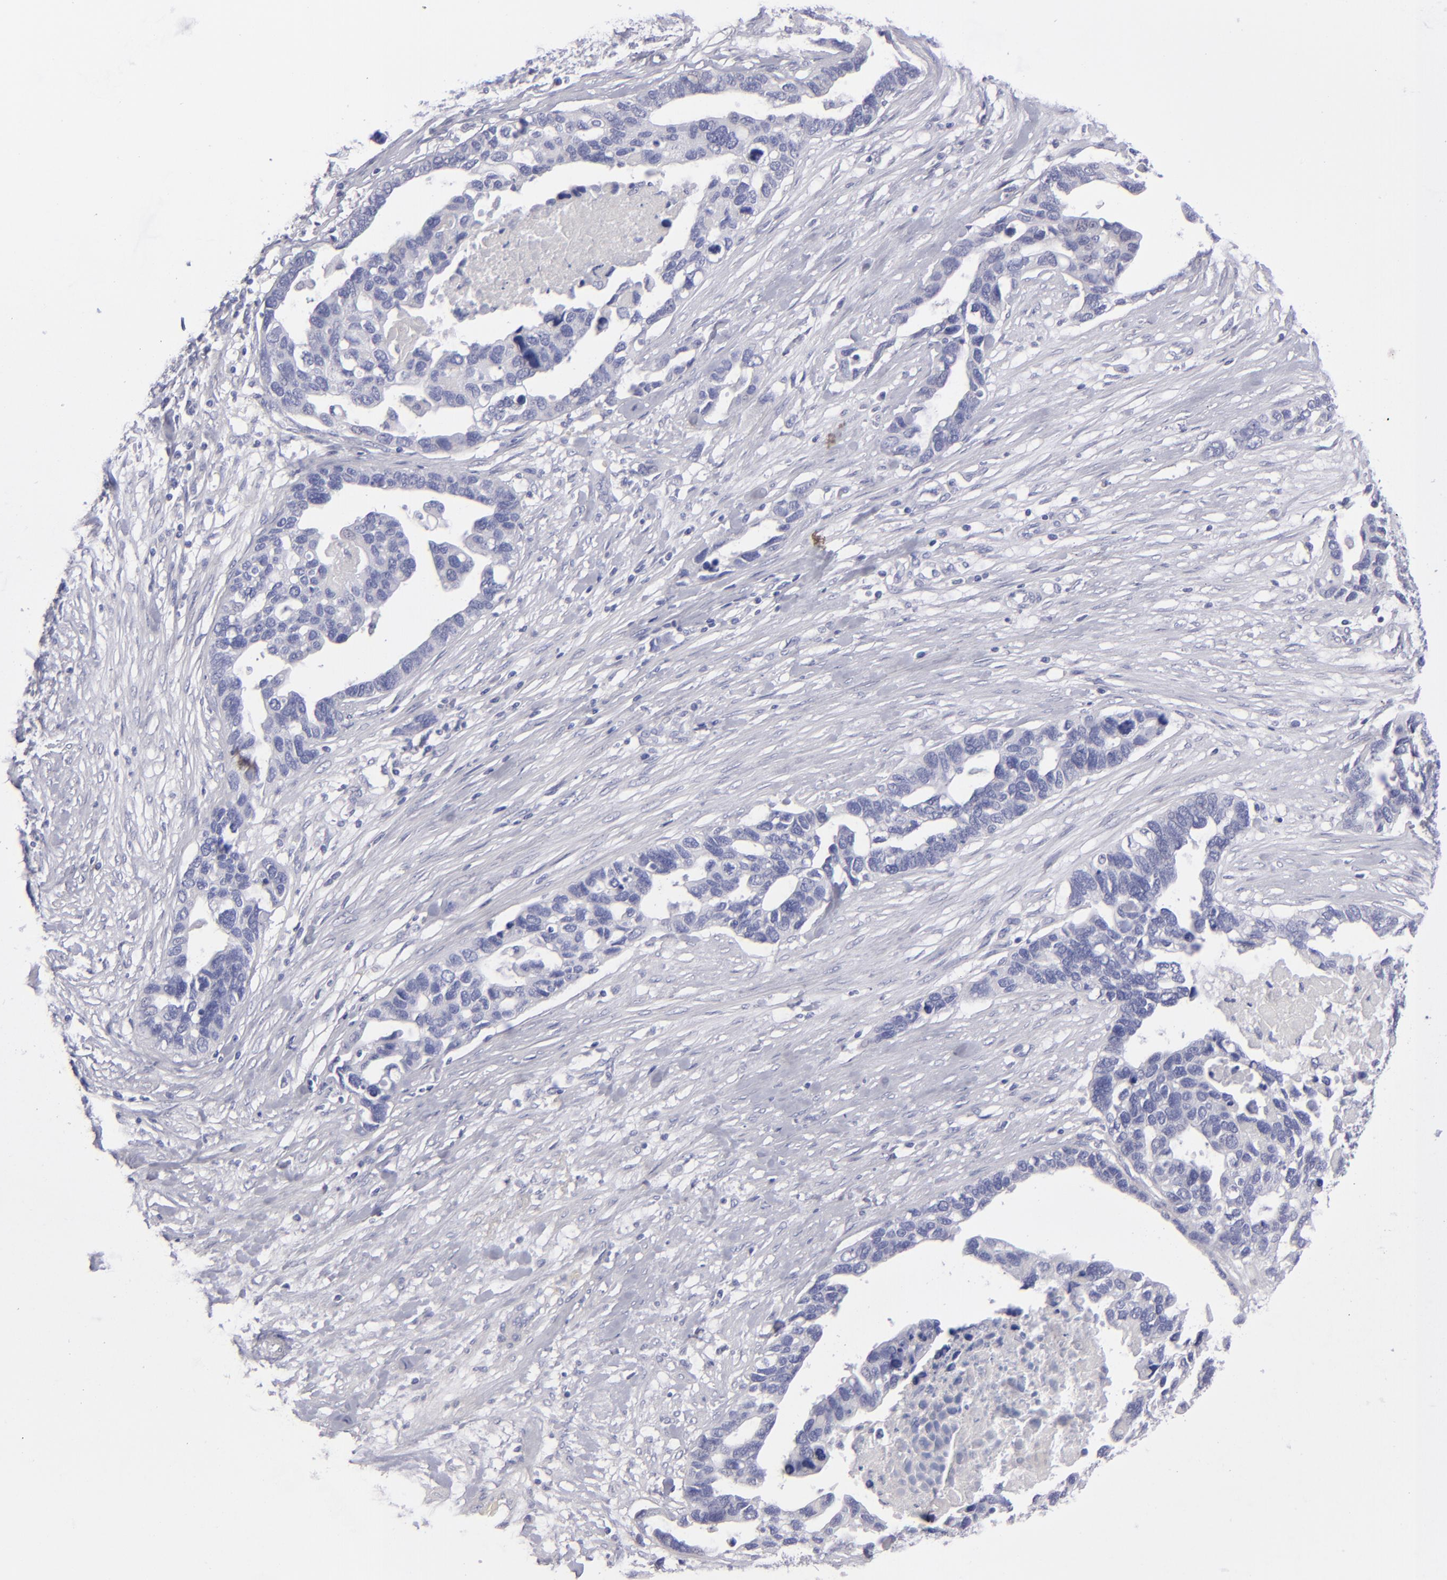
{"staining": {"intensity": "negative", "quantity": "none", "location": "none"}, "tissue": "ovarian cancer", "cell_type": "Tumor cells", "image_type": "cancer", "snomed": [{"axis": "morphology", "description": "Cystadenocarcinoma, serous, NOS"}, {"axis": "topography", "description": "Ovary"}], "caption": "Immunohistochemistry of human serous cystadenocarcinoma (ovarian) shows no positivity in tumor cells. (Stains: DAB (3,3'-diaminobenzidine) IHC with hematoxylin counter stain, Microscopy: brightfield microscopy at high magnification).", "gene": "CD22", "patient": {"sex": "female", "age": 54}}